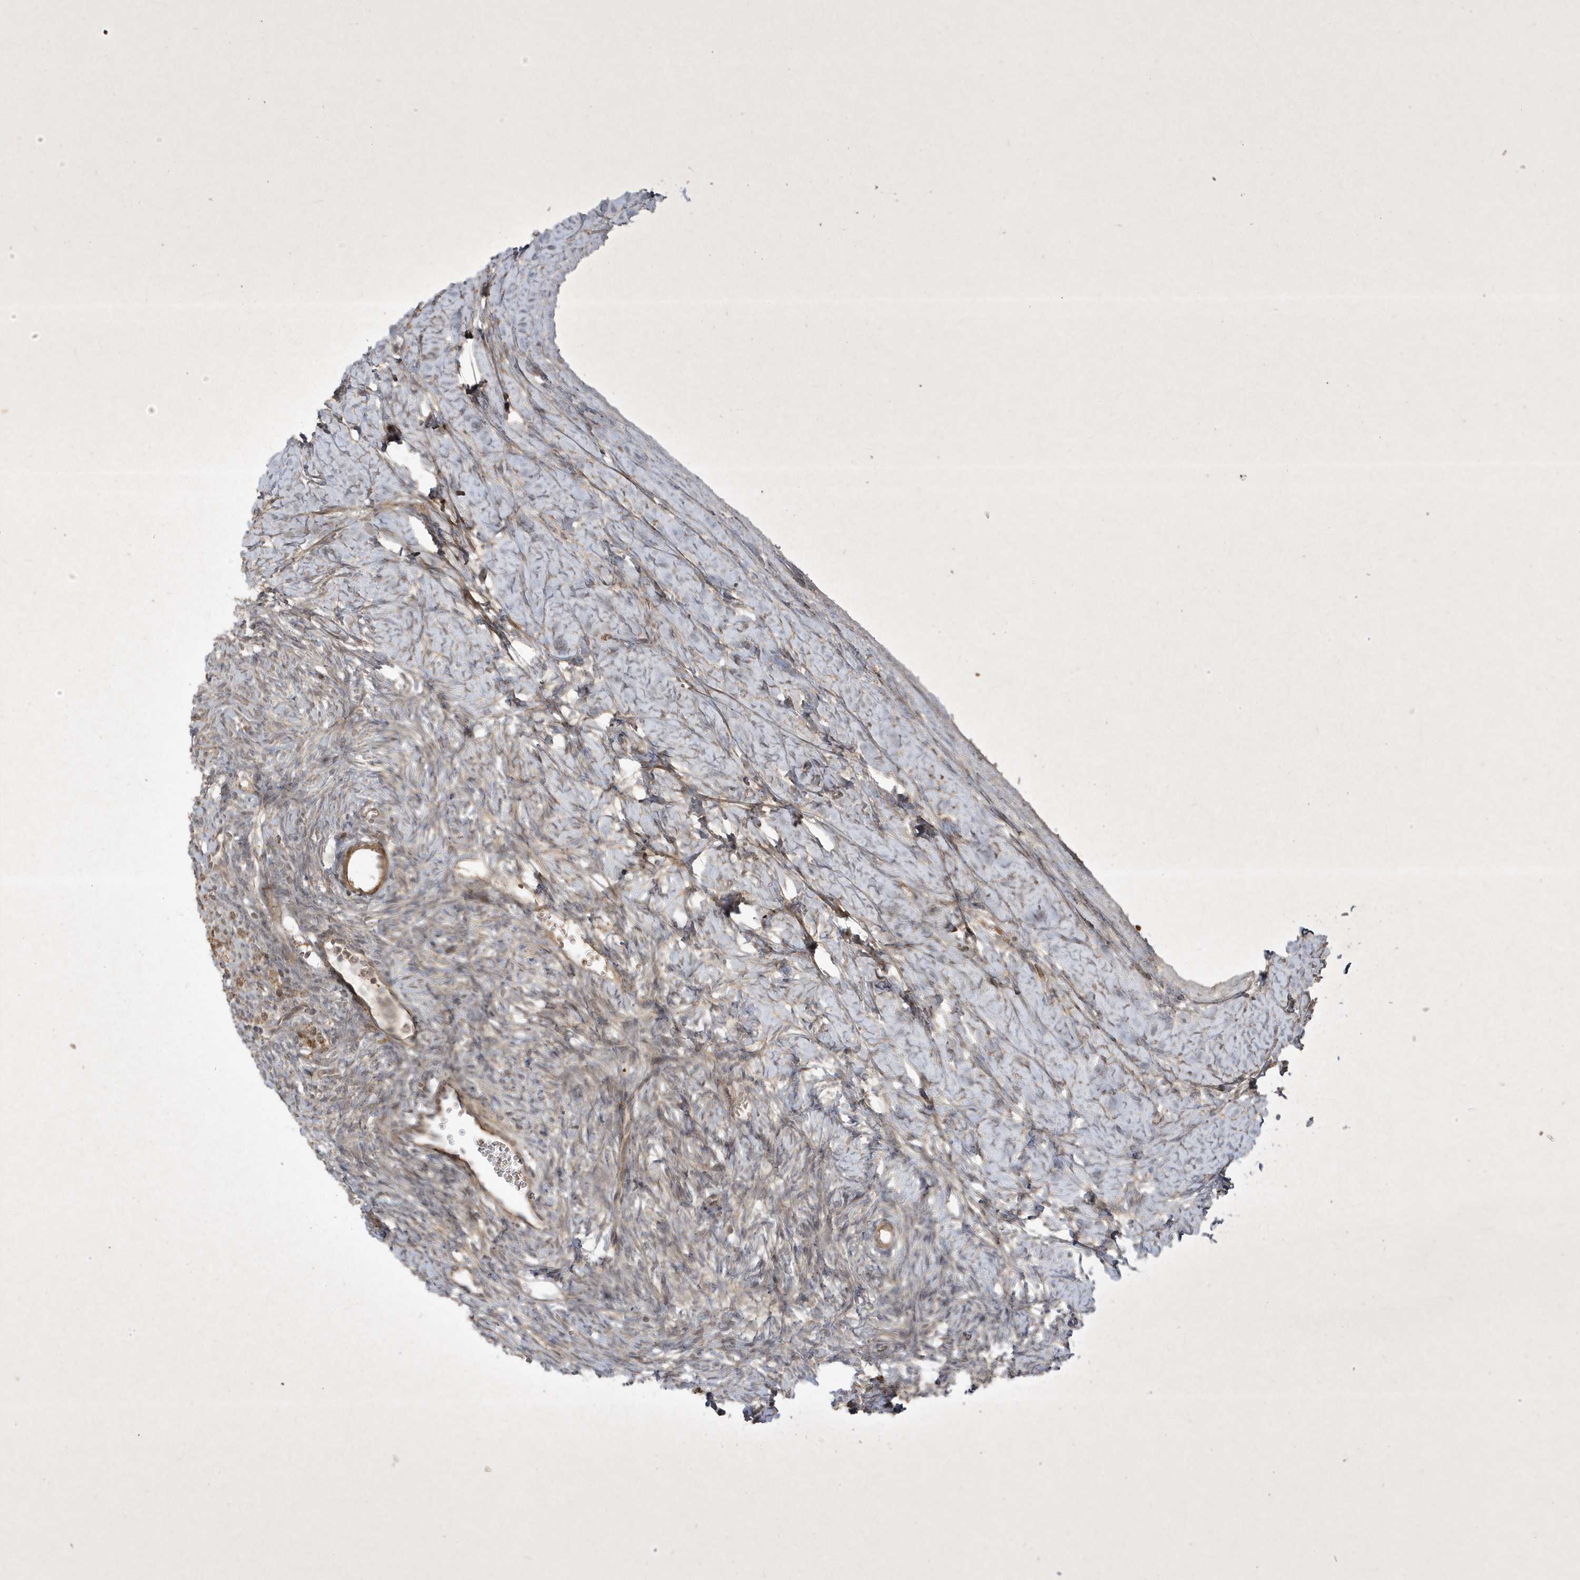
{"staining": {"intensity": "negative", "quantity": "none", "location": "none"}, "tissue": "ovary", "cell_type": "Ovarian stroma cells", "image_type": "normal", "snomed": [{"axis": "morphology", "description": "Normal tissue, NOS"}, {"axis": "morphology", "description": "Developmental malformation"}, {"axis": "topography", "description": "Ovary"}], "caption": "High power microscopy micrograph of an immunohistochemistry (IHC) histopathology image of benign ovary, revealing no significant staining in ovarian stroma cells.", "gene": "FAM83C", "patient": {"sex": "female", "age": 39}}